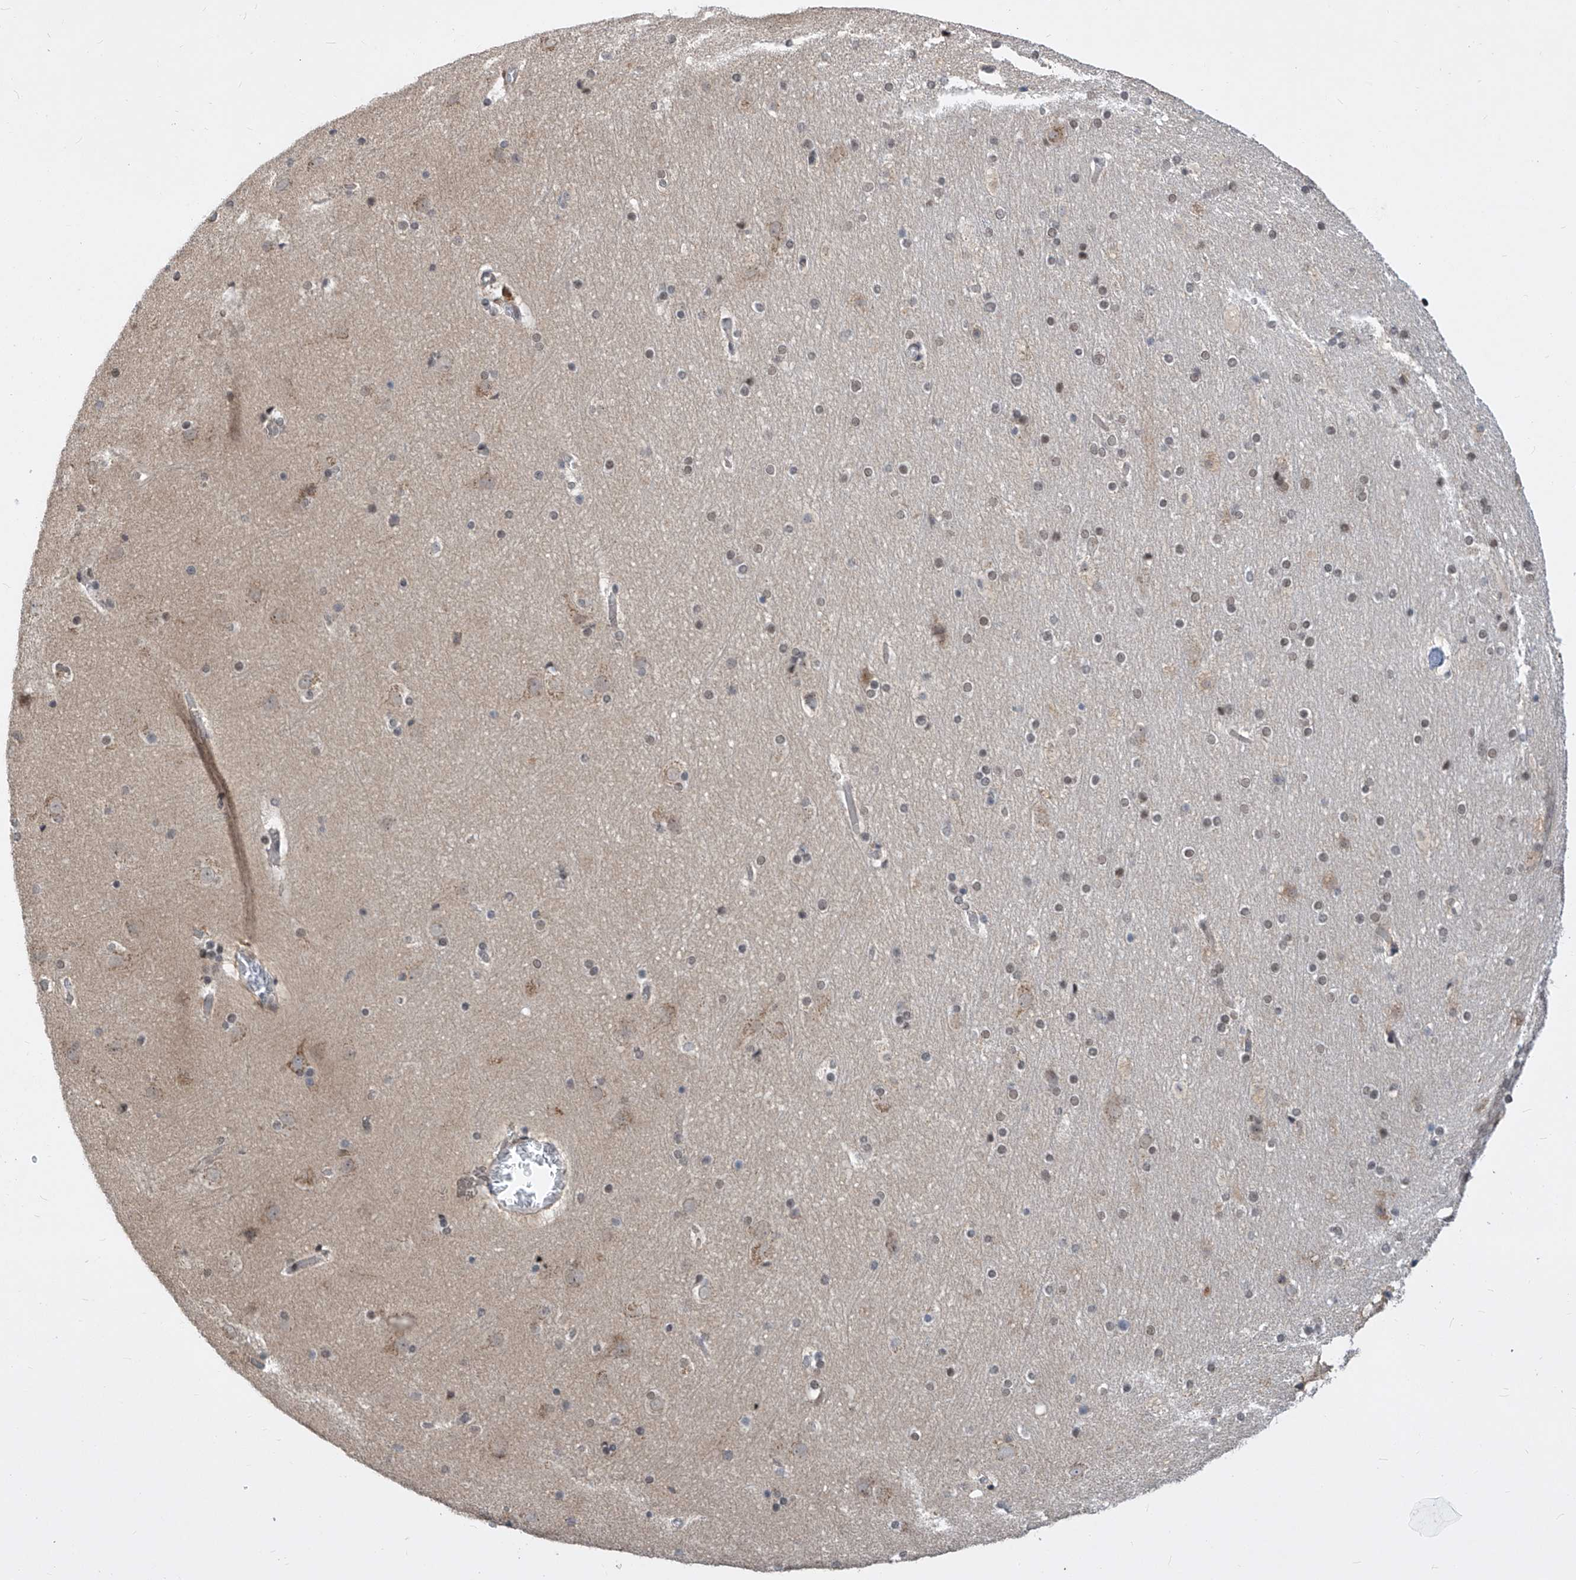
{"staining": {"intensity": "negative", "quantity": "none", "location": "none"}, "tissue": "cerebral cortex", "cell_type": "Endothelial cells", "image_type": "normal", "snomed": [{"axis": "morphology", "description": "Normal tissue, NOS"}, {"axis": "topography", "description": "Cerebral cortex"}], "caption": "An immunohistochemistry photomicrograph of normal cerebral cortex is shown. There is no staining in endothelial cells of cerebral cortex. (DAB immunohistochemistry visualized using brightfield microscopy, high magnification).", "gene": "CETN1", "patient": {"sex": "male", "age": 57}}